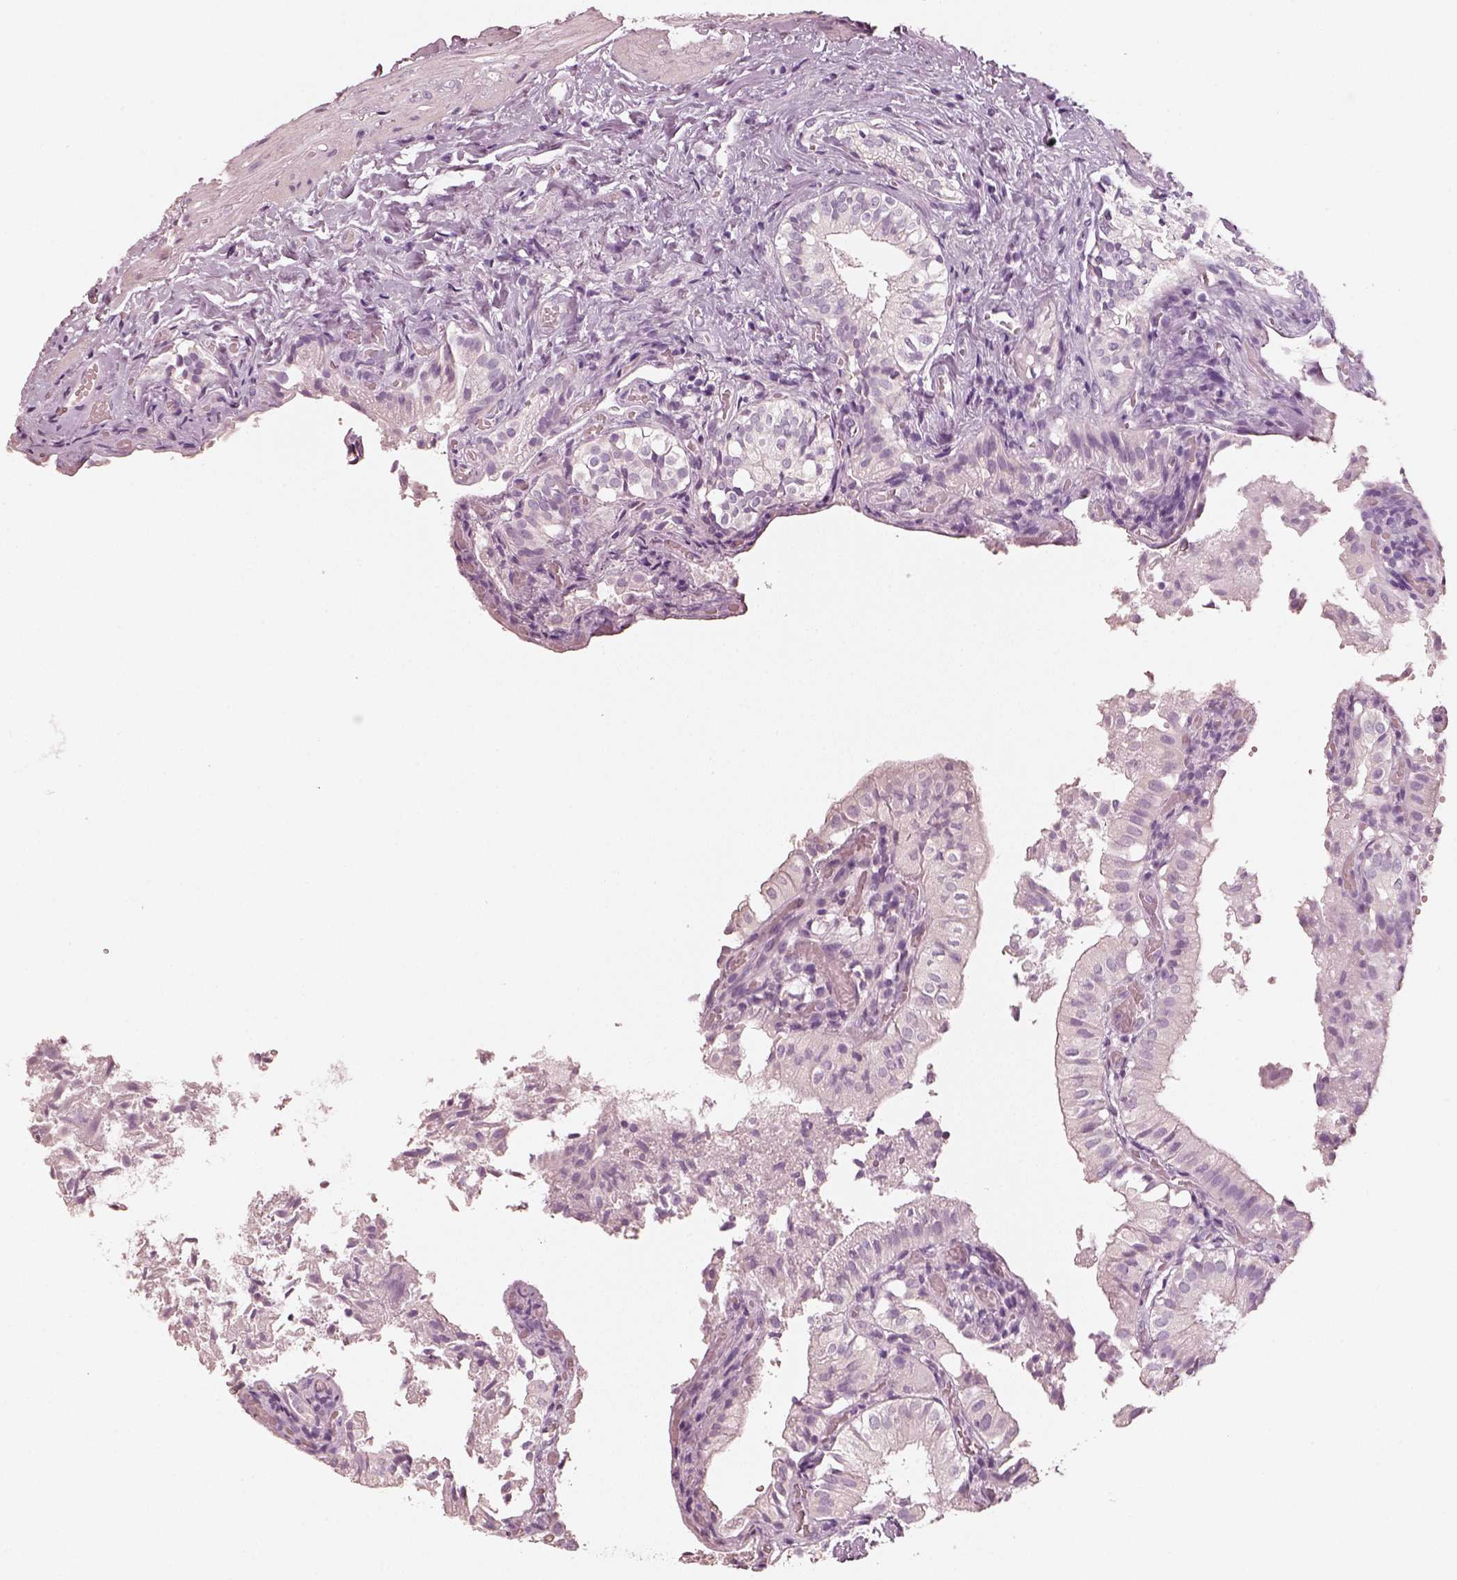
{"staining": {"intensity": "negative", "quantity": "none", "location": "none"}, "tissue": "gallbladder", "cell_type": "Glandular cells", "image_type": "normal", "snomed": [{"axis": "morphology", "description": "Normal tissue, NOS"}, {"axis": "topography", "description": "Gallbladder"}], "caption": "DAB immunohistochemical staining of normal gallbladder displays no significant expression in glandular cells.", "gene": "R3HDML", "patient": {"sex": "female", "age": 47}}